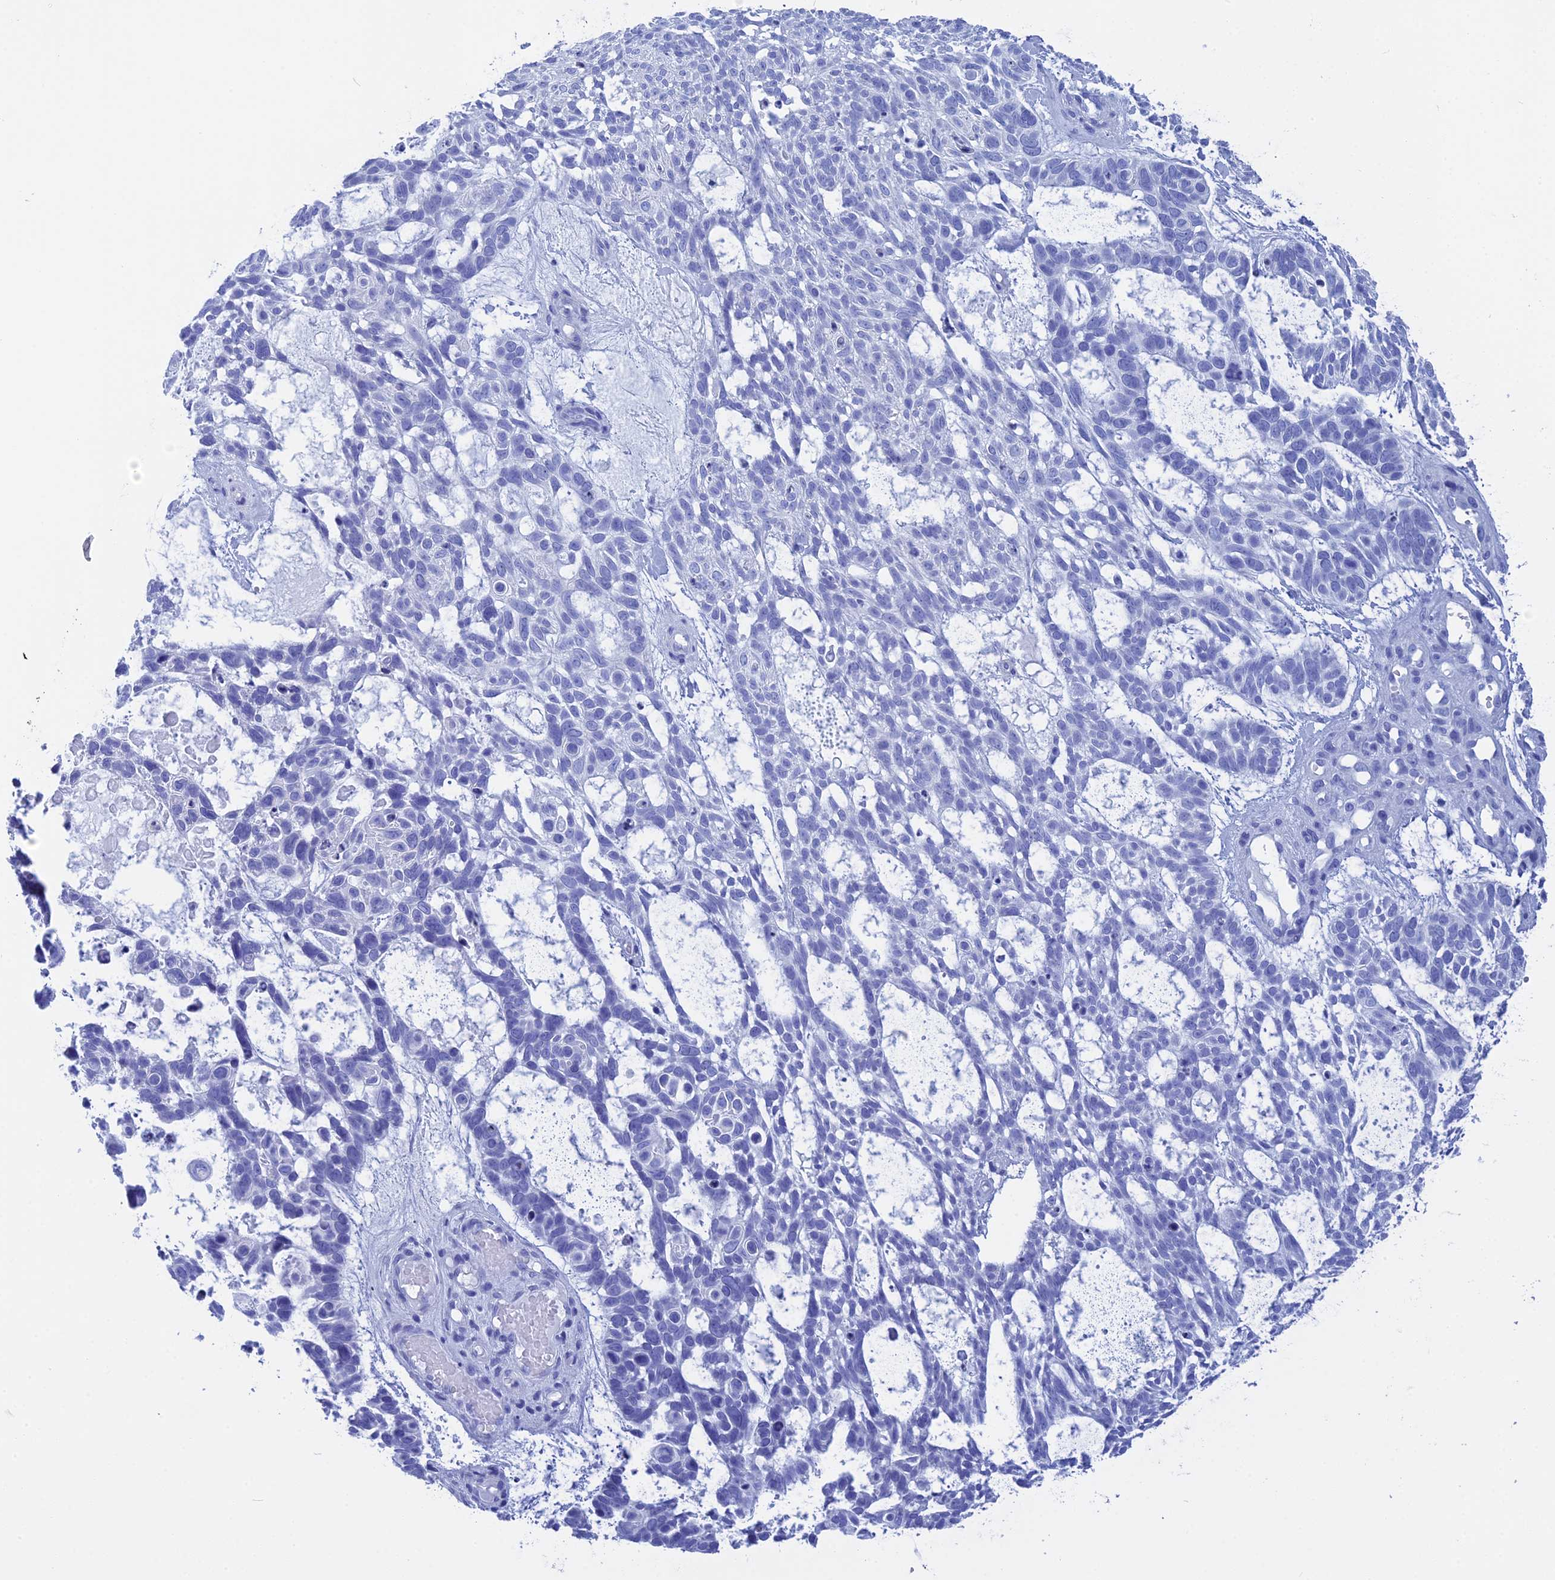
{"staining": {"intensity": "negative", "quantity": "none", "location": "none"}, "tissue": "skin cancer", "cell_type": "Tumor cells", "image_type": "cancer", "snomed": [{"axis": "morphology", "description": "Basal cell carcinoma"}, {"axis": "topography", "description": "Skin"}], "caption": "Immunohistochemistry (IHC) of basal cell carcinoma (skin) exhibits no expression in tumor cells. Brightfield microscopy of IHC stained with DAB (brown) and hematoxylin (blue), captured at high magnification.", "gene": "TEX101", "patient": {"sex": "male", "age": 88}}